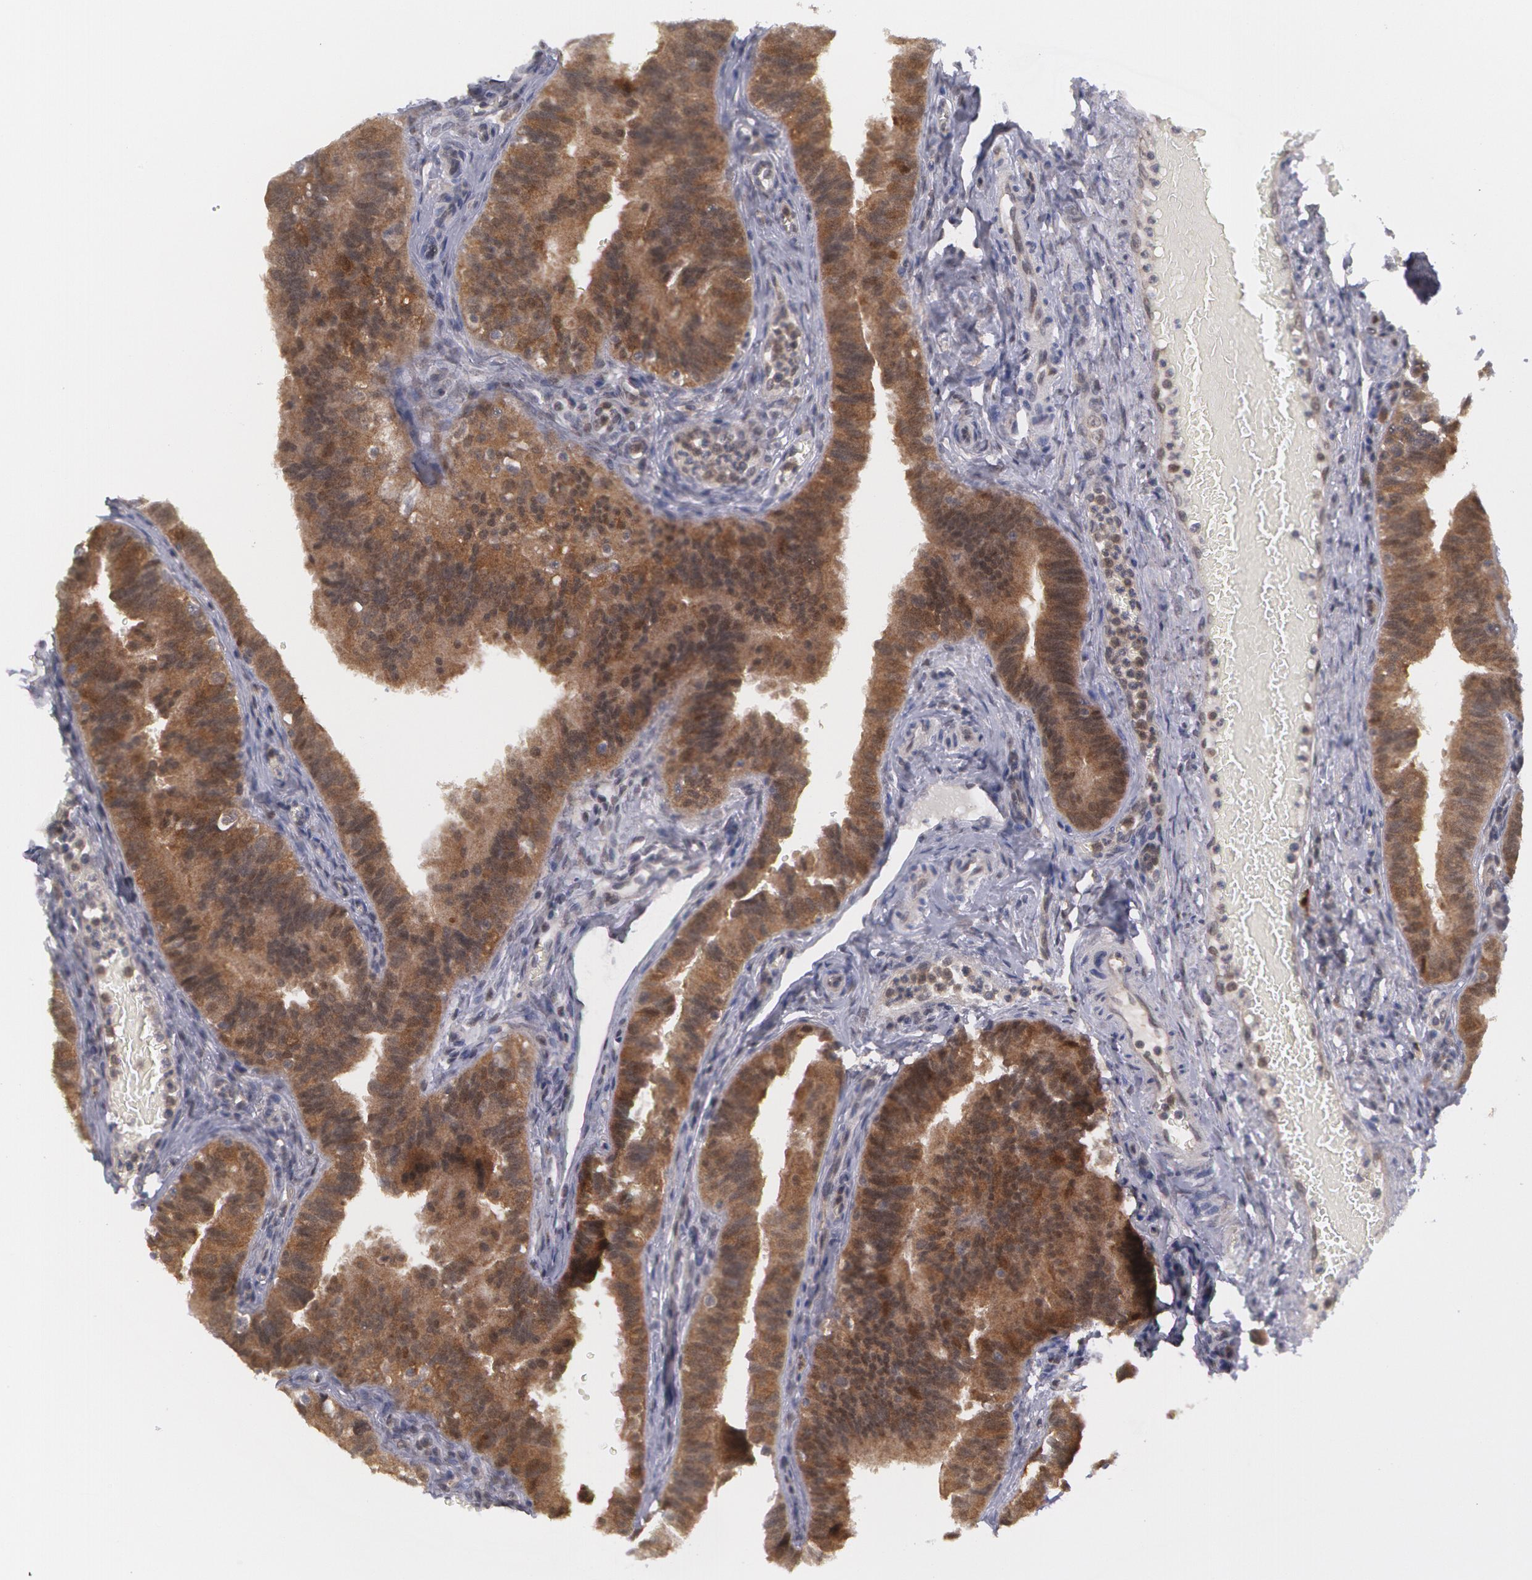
{"staining": {"intensity": "moderate", "quantity": ">75%", "location": "cytoplasmic/membranous"}, "tissue": "fallopian tube", "cell_type": "Glandular cells", "image_type": "normal", "snomed": [{"axis": "morphology", "description": "Normal tissue, NOS"}, {"axis": "topography", "description": "Fallopian tube"}, {"axis": "topography", "description": "Ovary"}], "caption": "The photomicrograph displays immunohistochemical staining of benign fallopian tube. There is moderate cytoplasmic/membranous positivity is seen in approximately >75% of glandular cells.", "gene": "TXNRD1", "patient": {"sex": "female", "age": 51}}